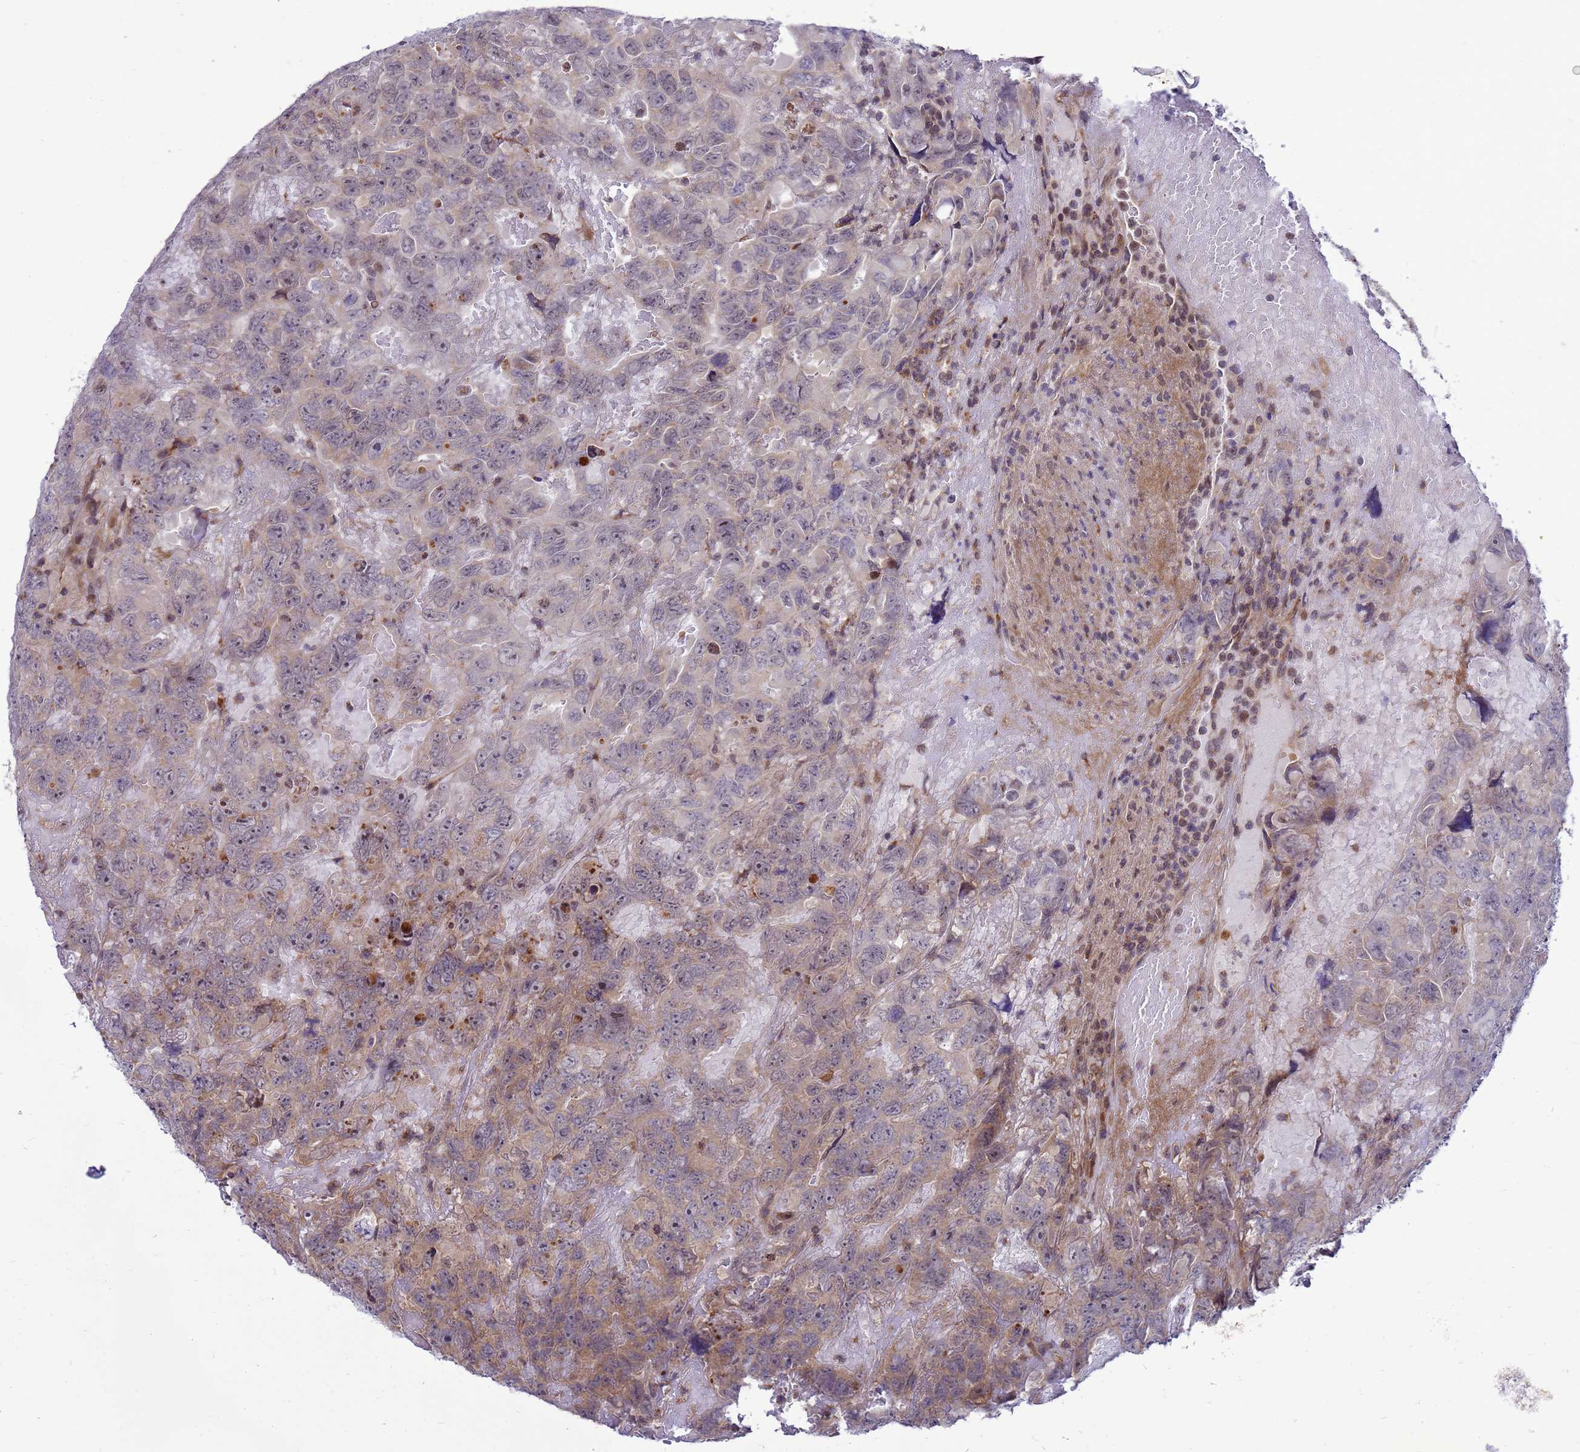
{"staining": {"intensity": "weak", "quantity": "25%-75%", "location": "cytoplasmic/membranous"}, "tissue": "testis cancer", "cell_type": "Tumor cells", "image_type": "cancer", "snomed": [{"axis": "morphology", "description": "Carcinoma, Embryonal, NOS"}, {"axis": "topography", "description": "Testis"}], "caption": "Immunohistochemistry (IHC) of human testis cancer exhibits low levels of weak cytoplasmic/membranous expression in approximately 25%-75% of tumor cells.", "gene": "C12orf43", "patient": {"sex": "male", "age": 45}}